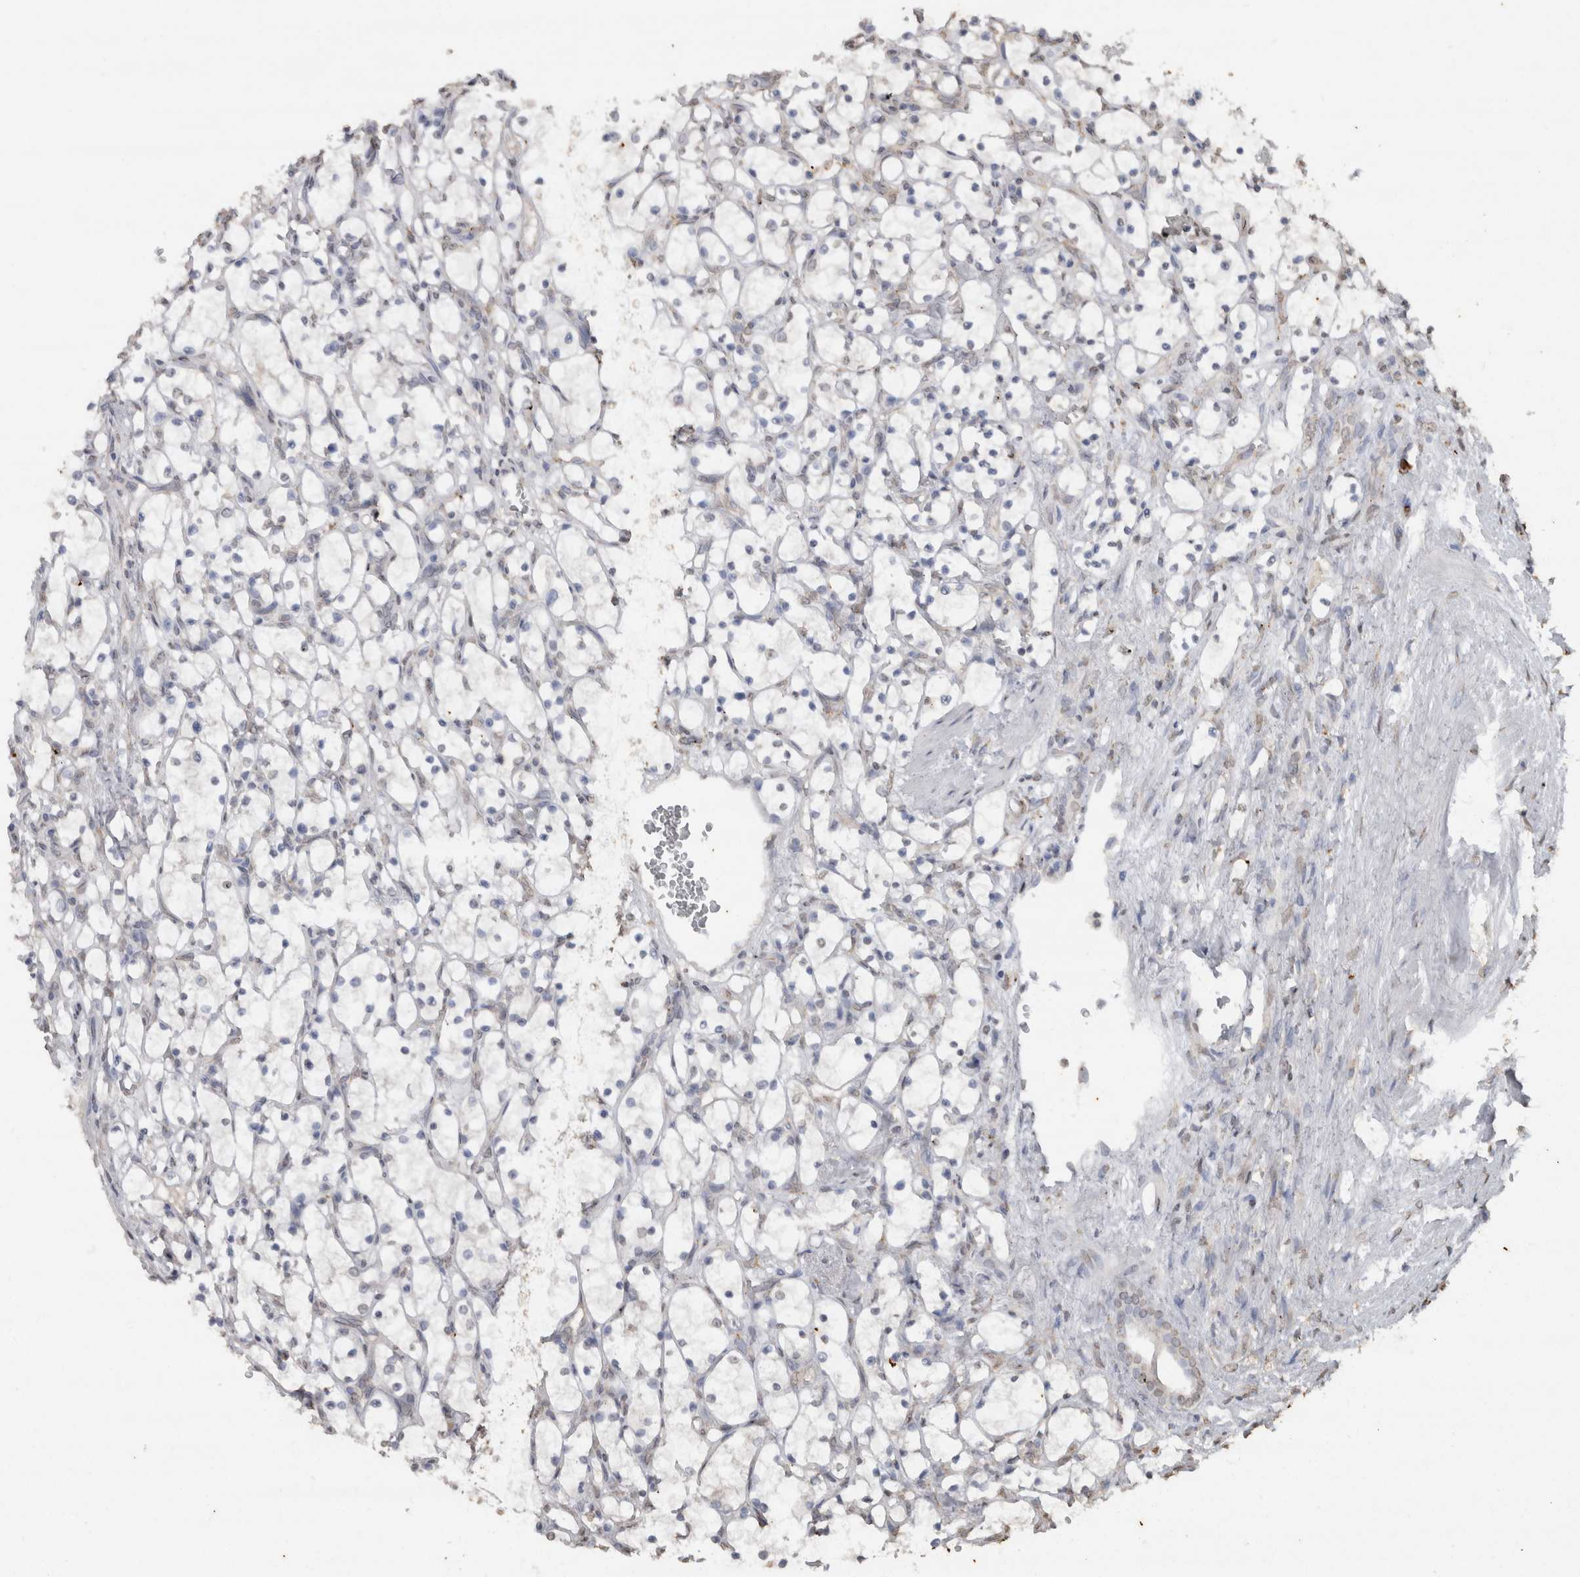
{"staining": {"intensity": "negative", "quantity": "none", "location": "none"}, "tissue": "renal cancer", "cell_type": "Tumor cells", "image_type": "cancer", "snomed": [{"axis": "morphology", "description": "Adenocarcinoma, NOS"}, {"axis": "topography", "description": "Kidney"}], "caption": "This is an immunohistochemistry histopathology image of human adenocarcinoma (renal). There is no positivity in tumor cells.", "gene": "CRELD2", "patient": {"sex": "female", "age": 69}}